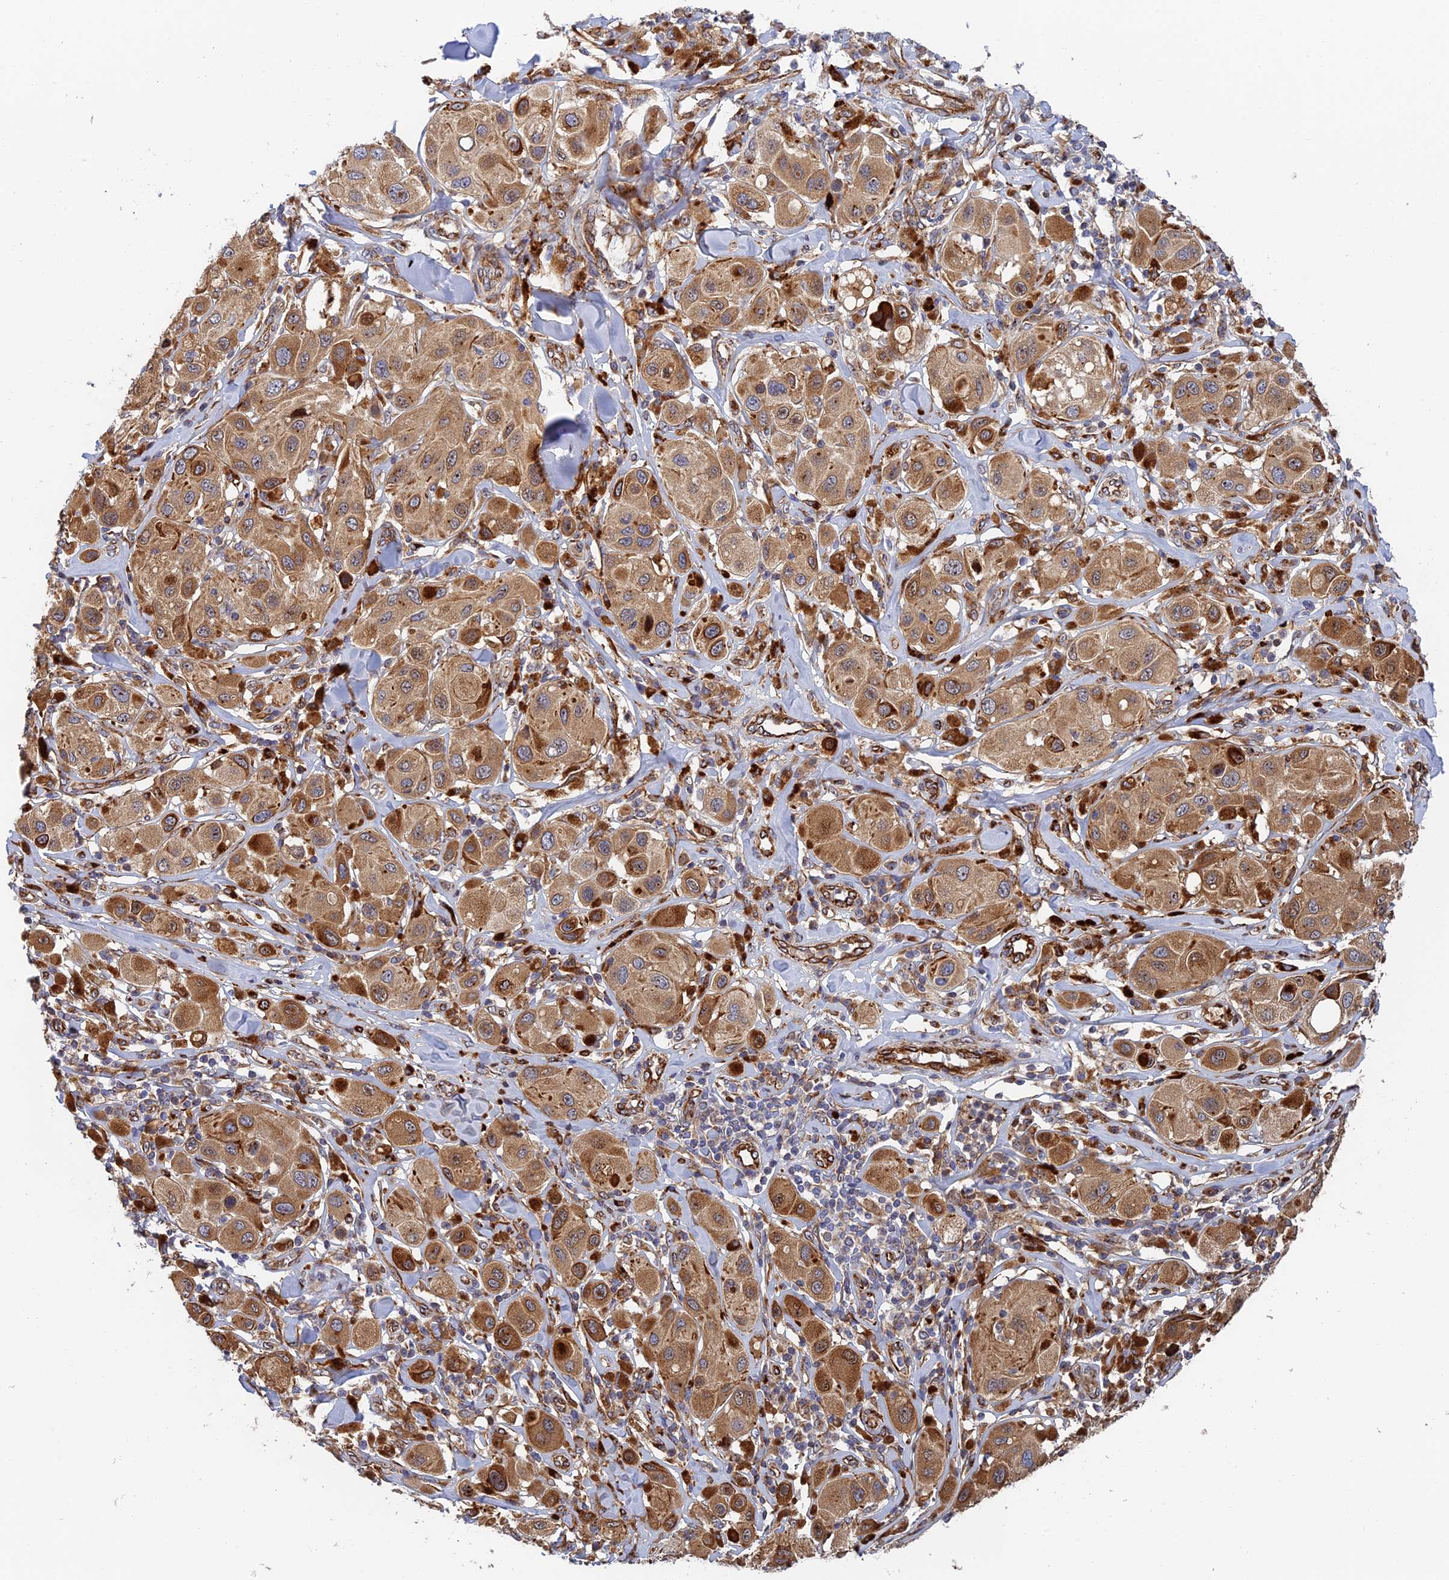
{"staining": {"intensity": "moderate", "quantity": ">75%", "location": "cytoplasmic/membranous"}, "tissue": "melanoma", "cell_type": "Tumor cells", "image_type": "cancer", "snomed": [{"axis": "morphology", "description": "Malignant melanoma, Metastatic site"}, {"axis": "topography", "description": "Skin"}], "caption": "Protein expression analysis of malignant melanoma (metastatic site) reveals moderate cytoplasmic/membranous expression in about >75% of tumor cells.", "gene": "PPP2R3C", "patient": {"sex": "male", "age": 41}}